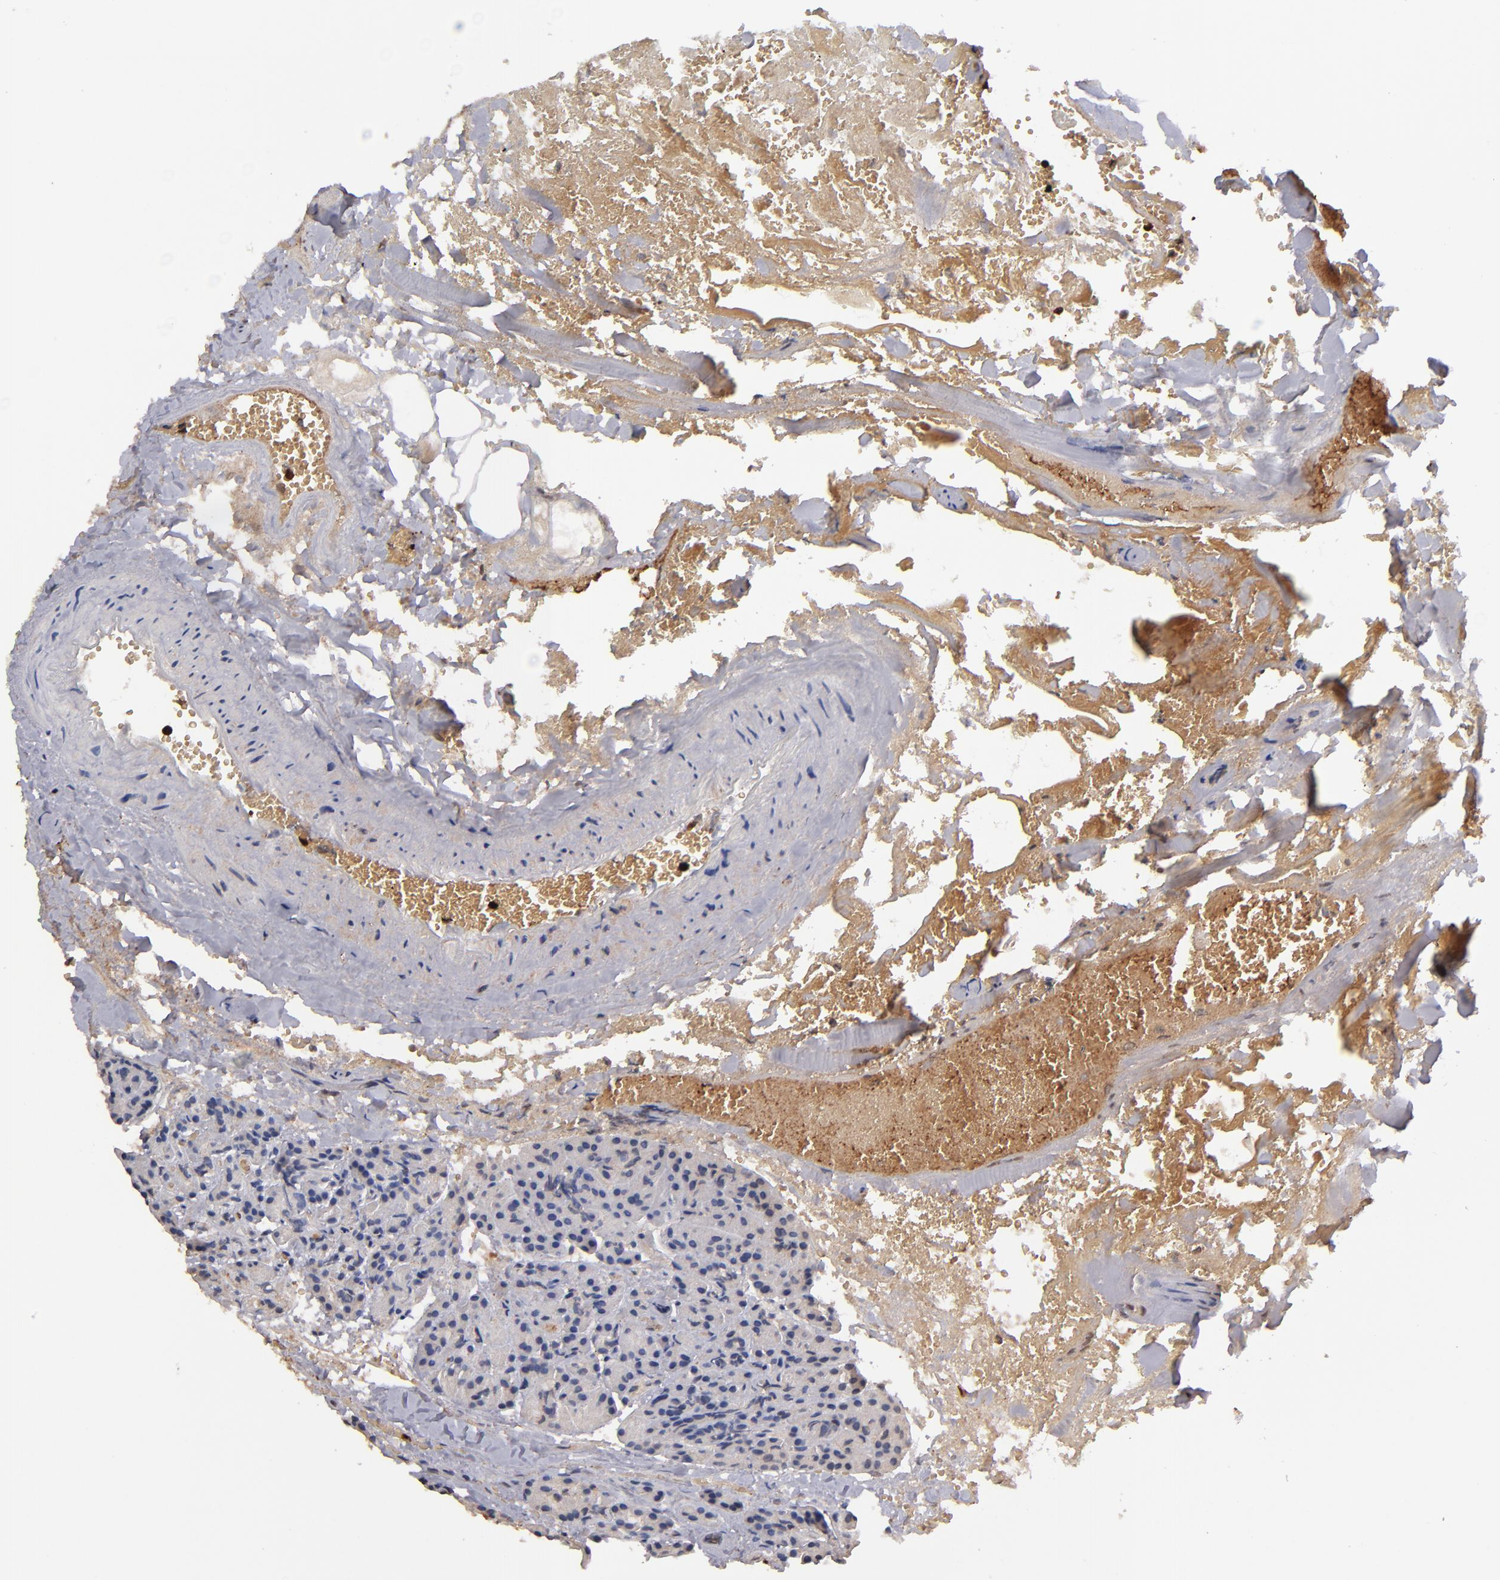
{"staining": {"intensity": "negative", "quantity": "none", "location": "none"}, "tissue": "carcinoid", "cell_type": "Tumor cells", "image_type": "cancer", "snomed": [{"axis": "morphology", "description": "Normal tissue, NOS"}, {"axis": "morphology", "description": "Carcinoid, malignant, NOS"}, {"axis": "topography", "description": "Pancreas"}], "caption": "A high-resolution histopathology image shows immunohistochemistry (IHC) staining of carcinoid (malignant), which displays no significant positivity in tumor cells.", "gene": "S100A4", "patient": {"sex": "female", "age": 35}}